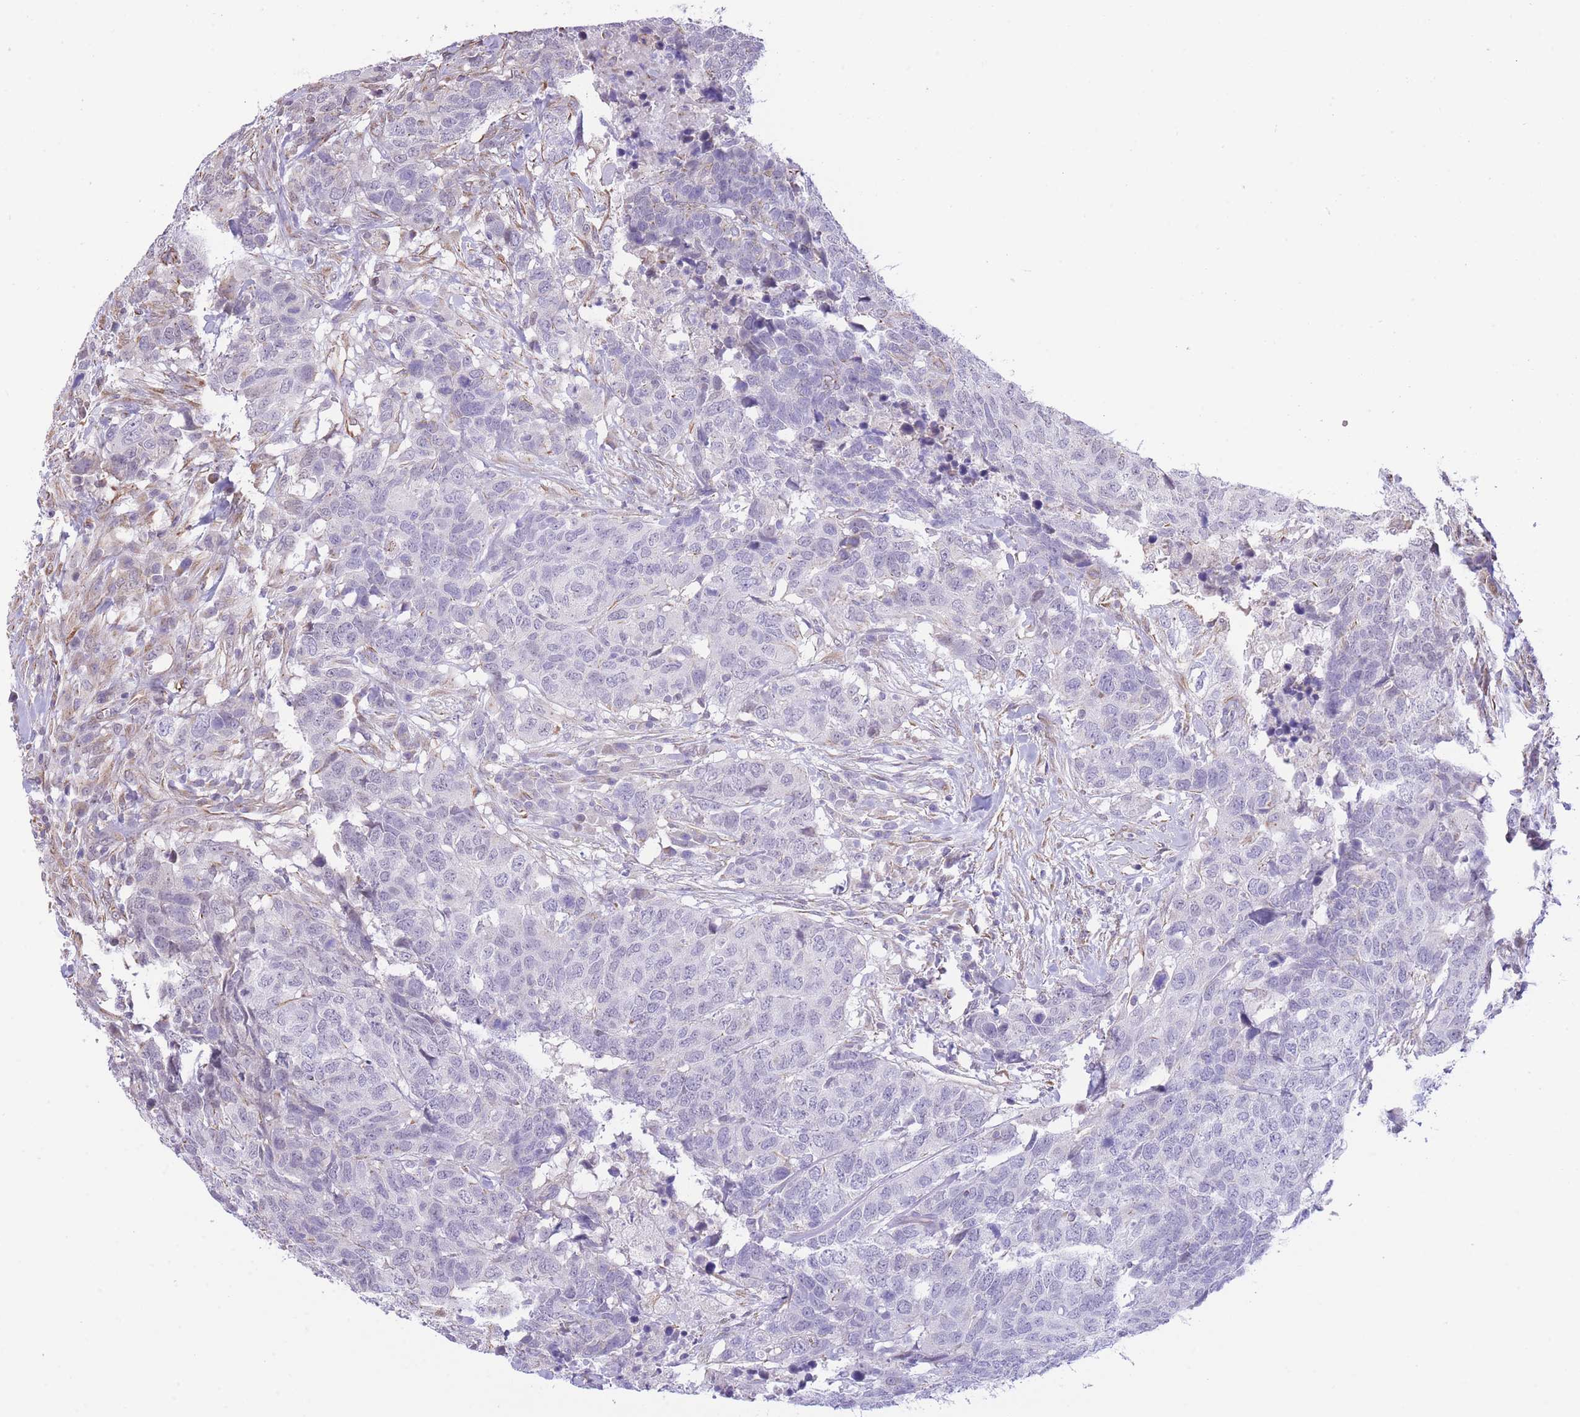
{"staining": {"intensity": "negative", "quantity": "none", "location": "none"}, "tissue": "head and neck cancer", "cell_type": "Tumor cells", "image_type": "cancer", "snomed": [{"axis": "morphology", "description": "Normal tissue, NOS"}, {"axis": "morphology", "description": "Squamous cell carcinoma, NOS"}, {"axis": "topography", "description": "Skeletal muscle"}, {"axis": "topography", "description": "Vascular tissue"}, {"axis": "topography", "description": "Peripheral nerve tissue"}, {"axis": "topography", "description": "Head-Neck"}], "caption": "Tumor cells are negative for protein expression in human head and neck squamous cell carcinoma. (Stains: DAB (3,3'-diaminobenzidine) immunohistochemistry with hematoxylin counter stain, Microscopy: brightfield microscopy at high magnification).", "gene": "PSG8", "patient": {"sex": "male", "age": 66}}